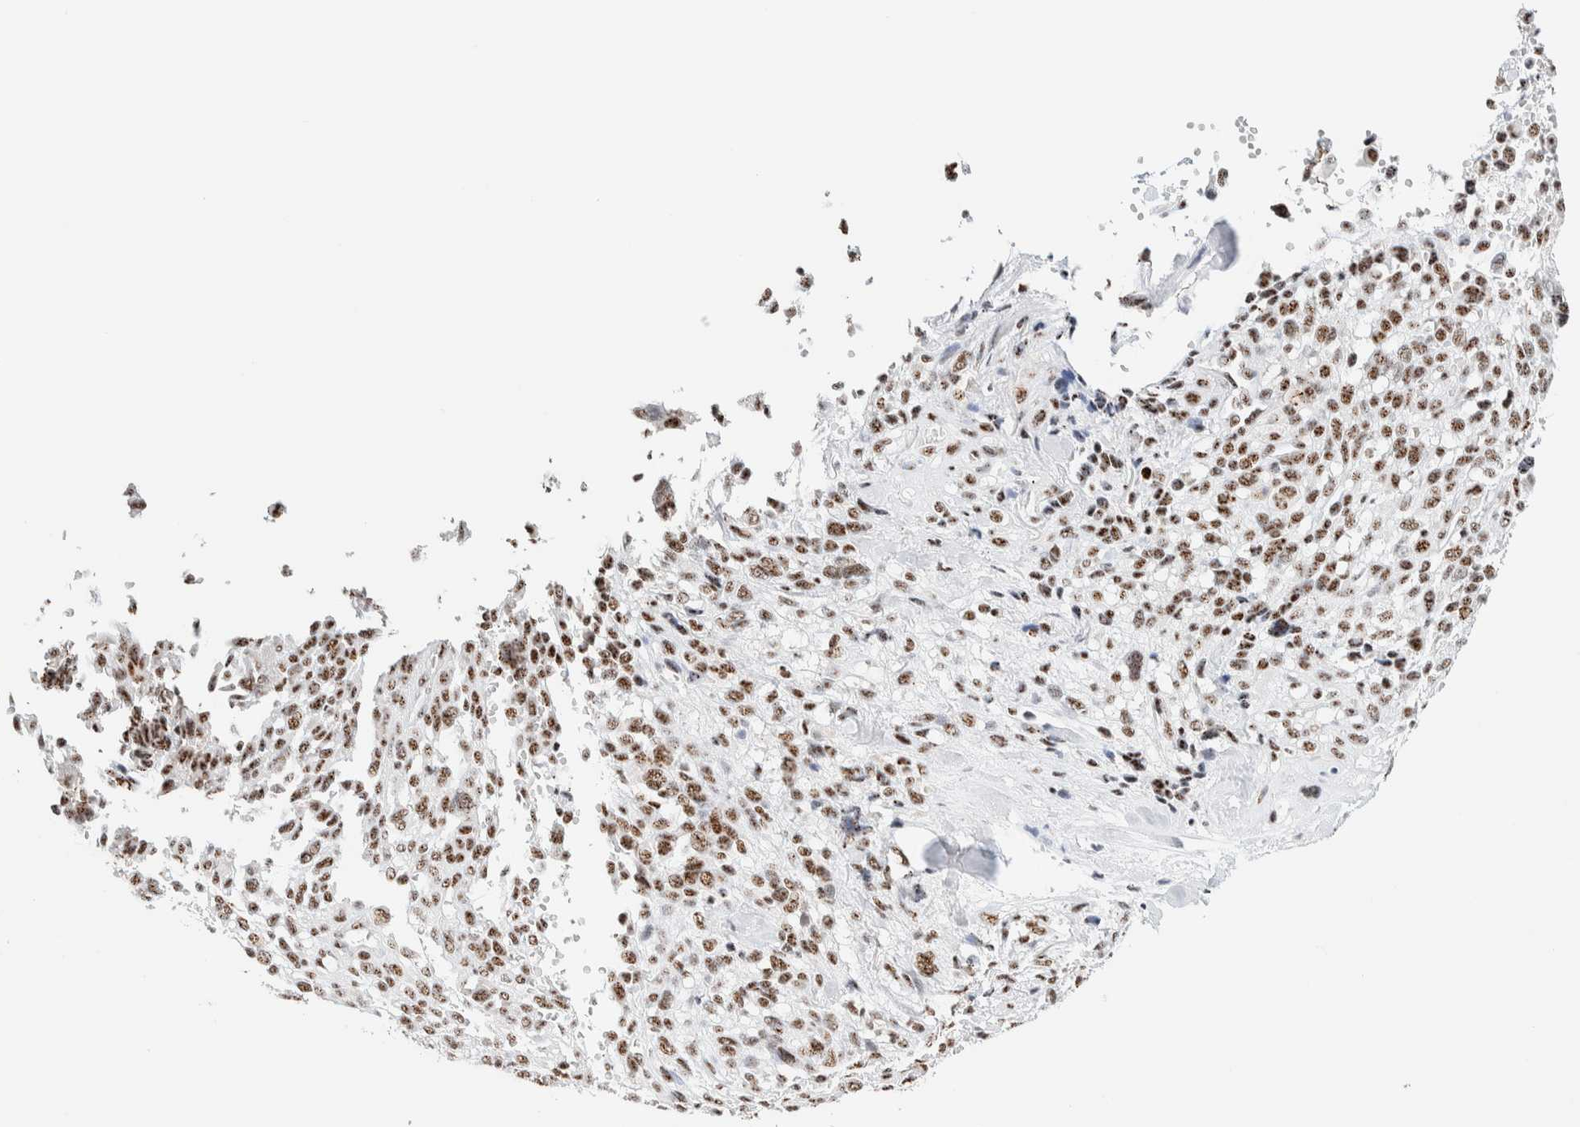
{"staining": {"intensity": "moderate", "quantity": ">75%", "location": "nuclear"}, "tissue": "melanoma", "cell_type": "Tumor cells", "image_type": "cancer", "snomed": [{"axis": "morphology", "description": "Malignant melanoma, NOS"}, {"axis": "topography", "description": "Skin"}], "caption": "Immunohistochemical staining of melanoma reveals moderate nuclear protein expression in approximately >75% of tumor cells.", "gene": "SON", "patient": {"sex": "female", "age": 55}}